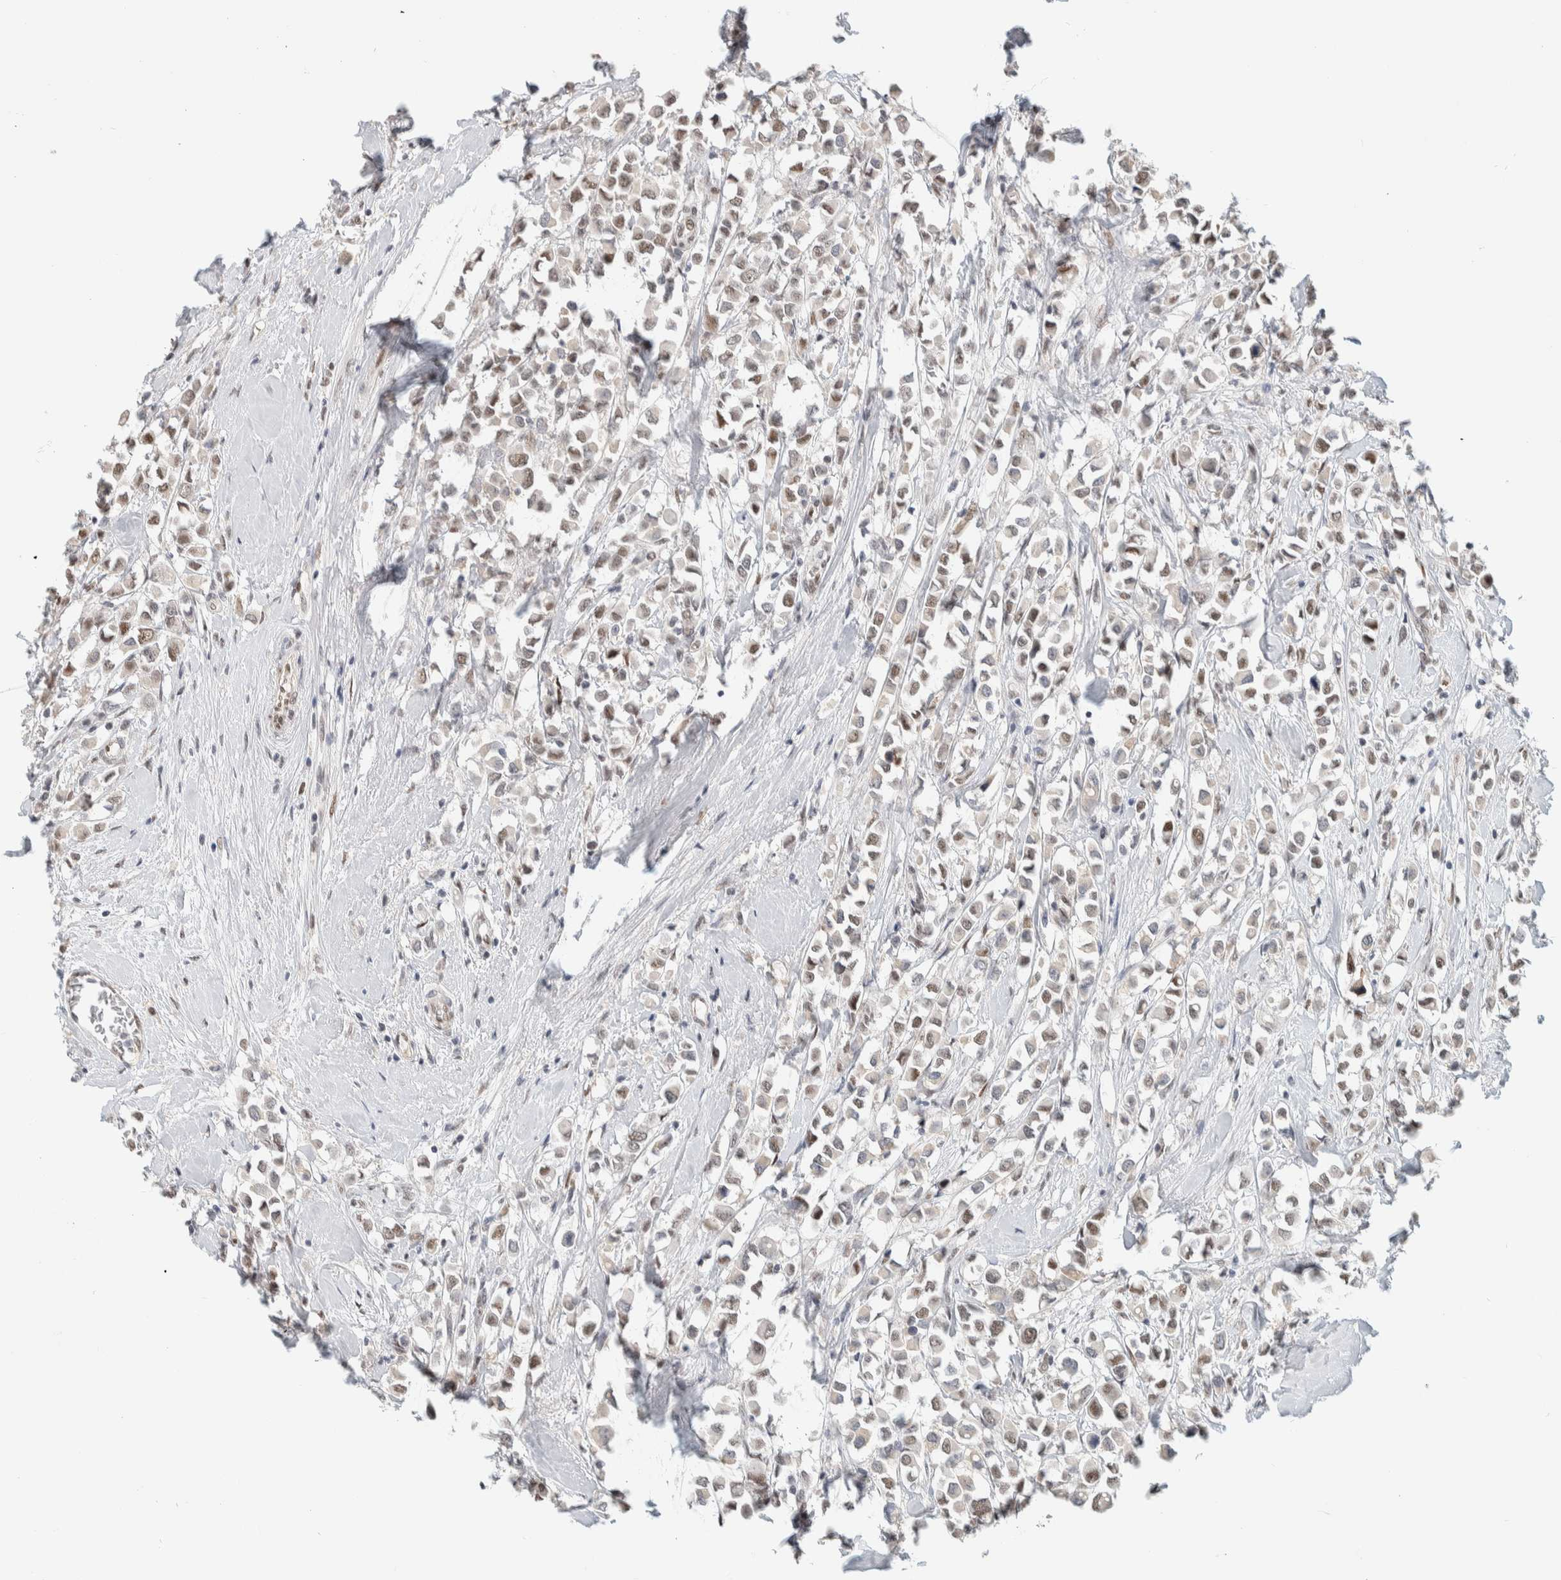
{"staining": {"intensity": "weak", "quantity": ">75%", "location": "nuclear"}, "tissue": "breast cancer", "cell_type": "Tumor cells", "image_type": "cancer", "snomed": [{"axis": "morphology", "description": "Duct carcinoma"}, {"axis": "topography", "description": "Breast"}], "caption": "Breast cancer stained for a protein shows weak nuclear positivity in tumor cells.", "gene": "PUS7", "patient": {"sex": "female", "age": 61}}